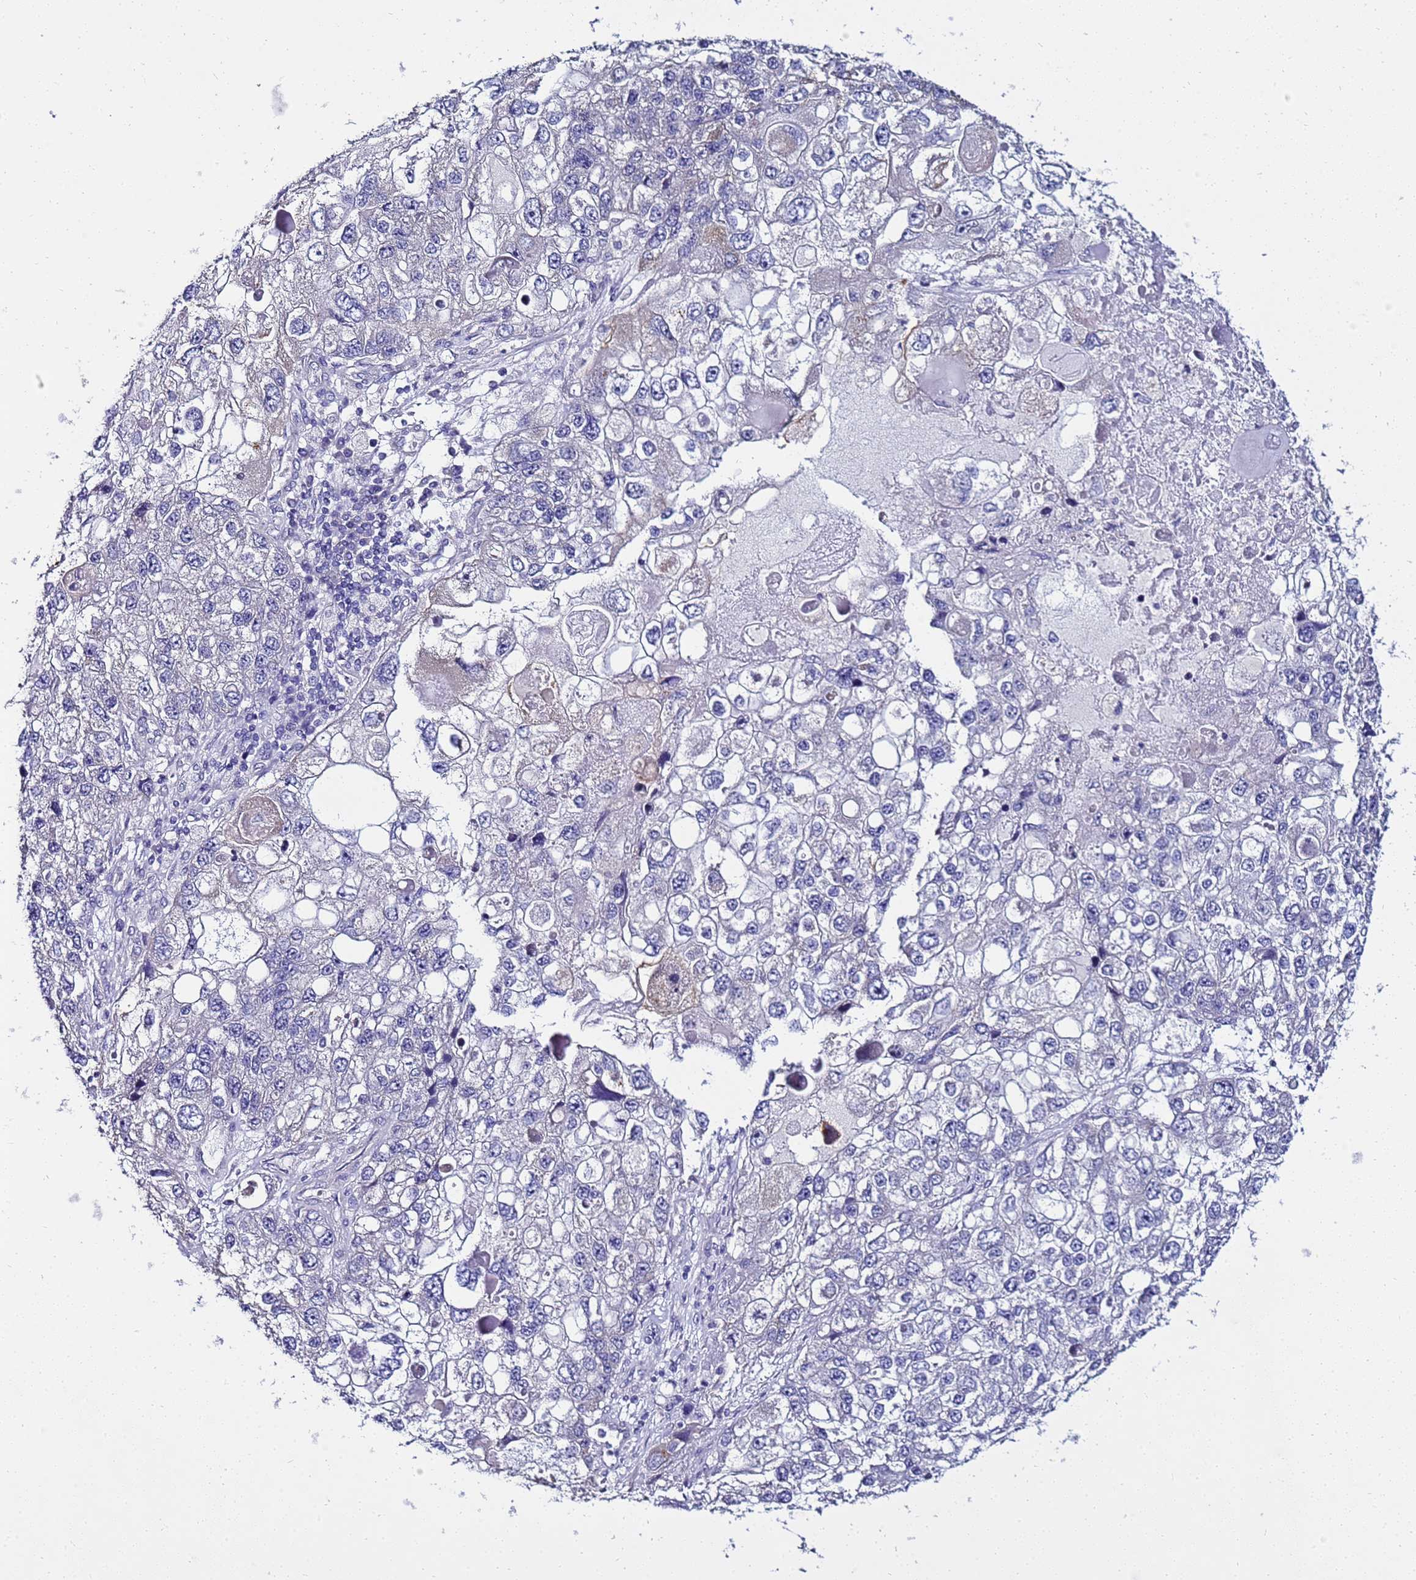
{"staining": {"intensity": "negative", "quantity": "none", "location": "none"}, "tissue": "endometrial cancer", "cell_type": "Tumor cells", "image_type": "cancer", "snomed": [{"axis": "morphology", "description": "Adenocarcinoma, NOS"}, {"axis": "topography", "description": "Endometrium"}], "caption": "Image shows no significant protein expression in tumor cells of endometrial cancer.", "gene": "FAM166B", "patient": {"sex": "female", "age": 49}}